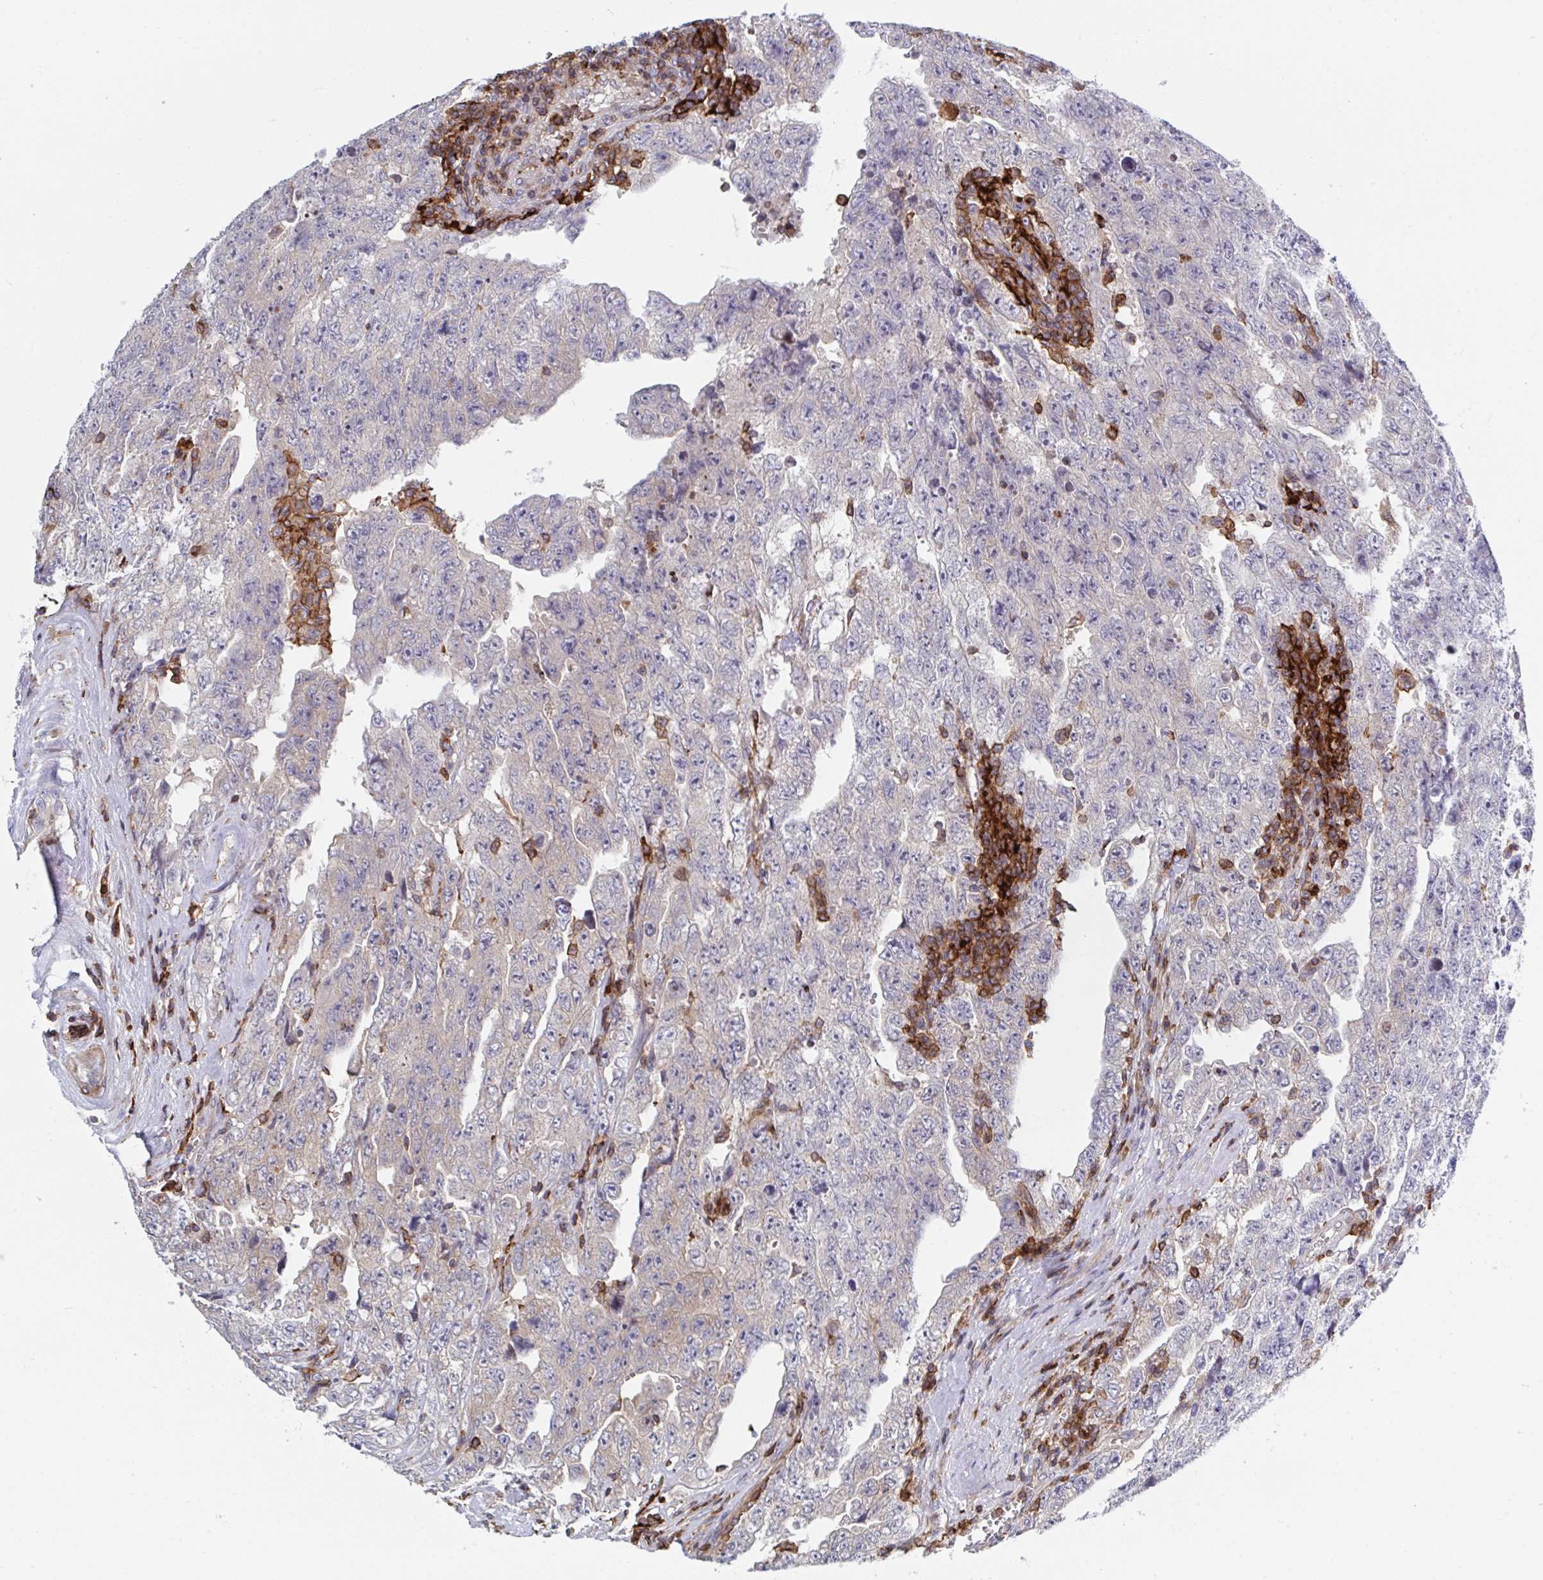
{"staining": {"intensity": "weak", "quantity": "25%-75%", "location": "cytoplasmic/membranous"}, "tissue": "testis cancer", "cell_type": "Tumor cells", "image_type": "cancer", "snomed": [{"axis": "morphology", "description": "Carcinoma, Embryonal, NOS"}, {"axis": "topography", "description": "Testis"}], "caption": "Immunohistochemical staining of human testis embryonal carcinoma reveals low levels of weak cytoplasmic/membranous positivity in about 25%-75% of tumor cells.", "gene": "FRMD3", "patient": {"sex": "male", "age": 28}}